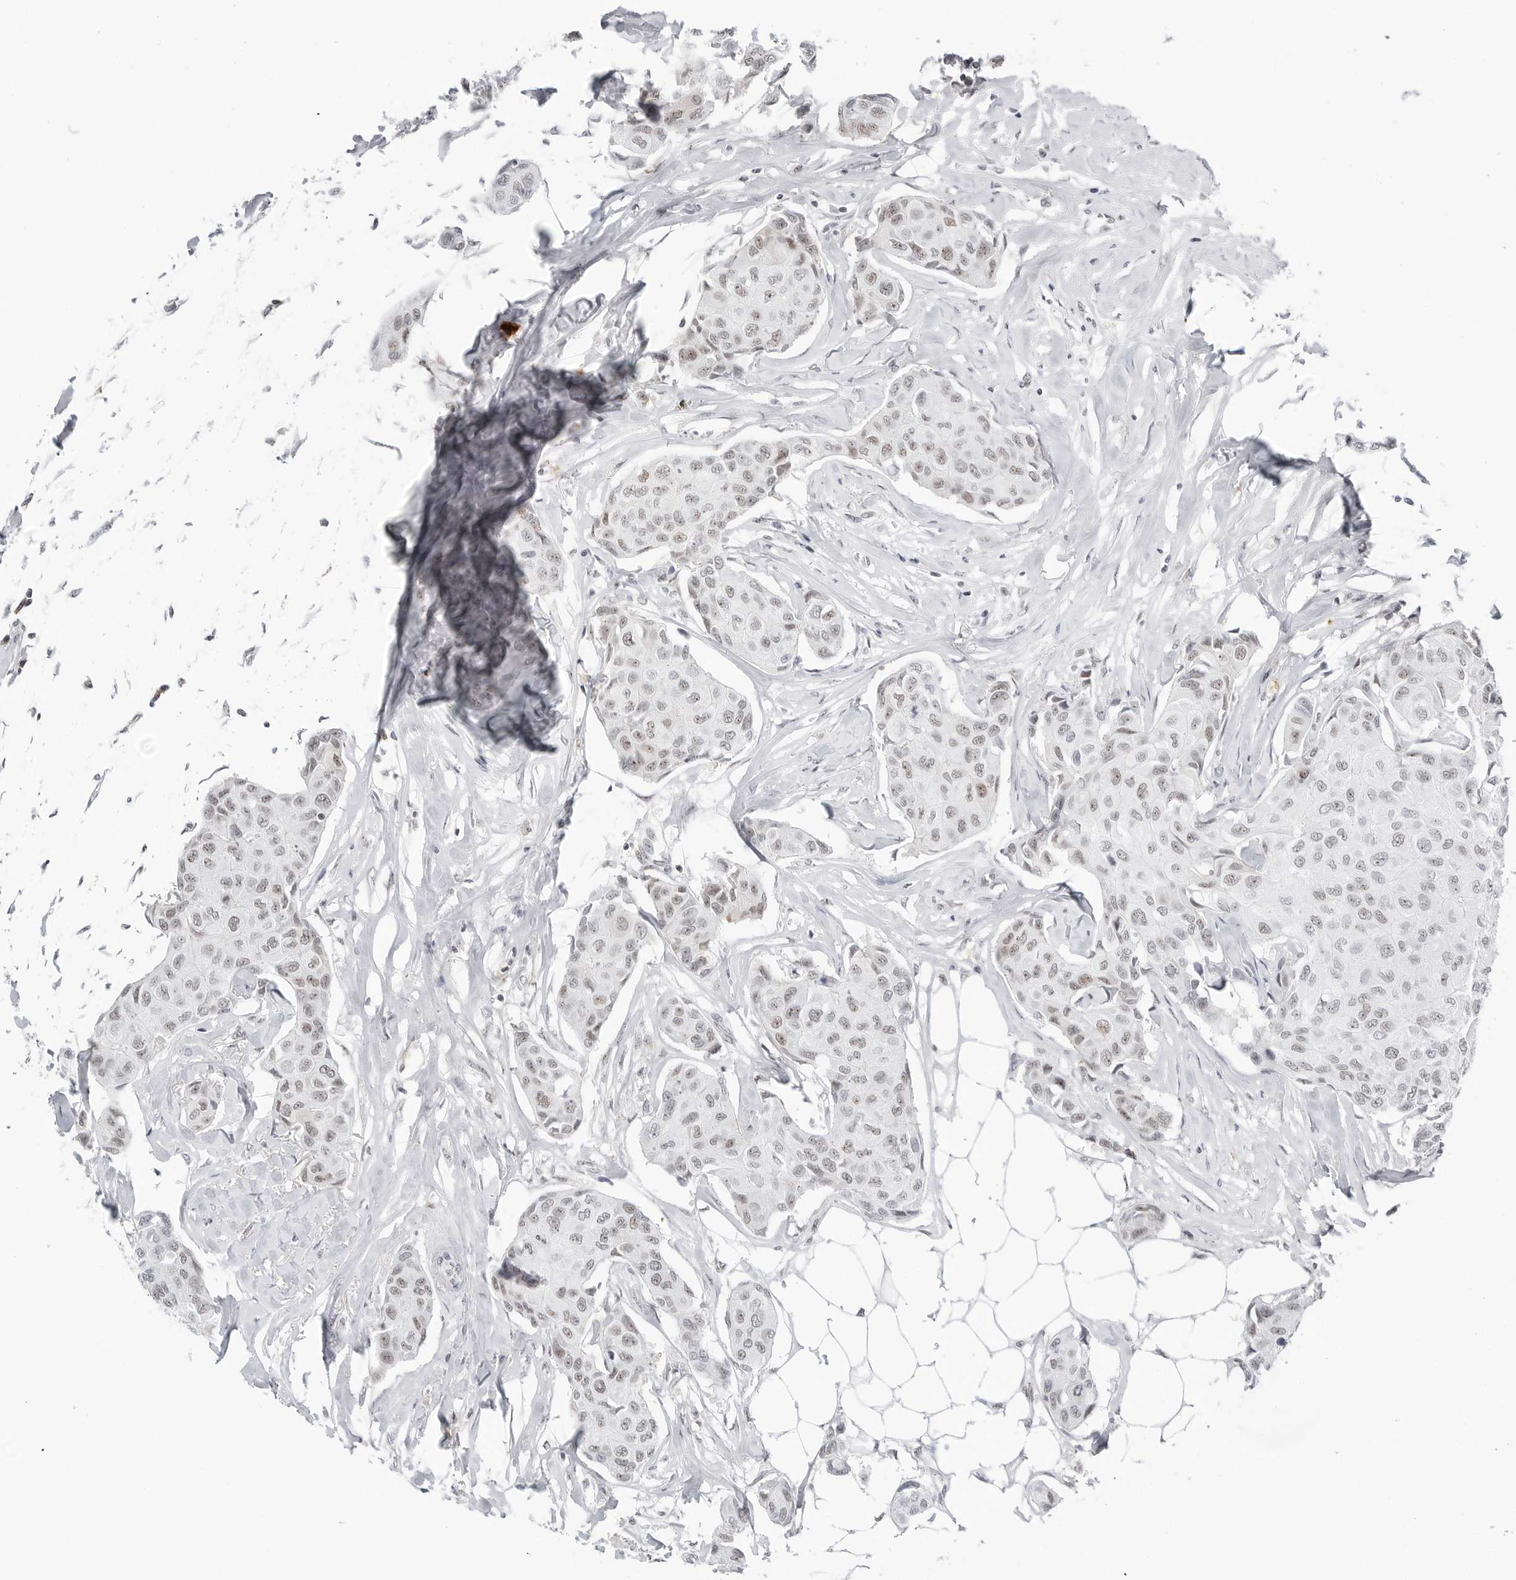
{"staining": {"intensity": "weak", "quantity": ">75%", "location": "nuclear"}, "tissue": "breast cancer", "cell_type": "Tumor cells", "image_type": "cancer", "snomed": [{"axis": "morphology", "description": "Duct carcinoma"}, {"axis": "topography", "description": "Breast"}], "caption": "Brown immunohistochemical staining in human infiltrating ductal carcinoma (breast) reveals weak nuclear expression in approximately >75% of tumor cells.", "gene": "WRAP53", "patient": {"sex": "female", "age": 80}}